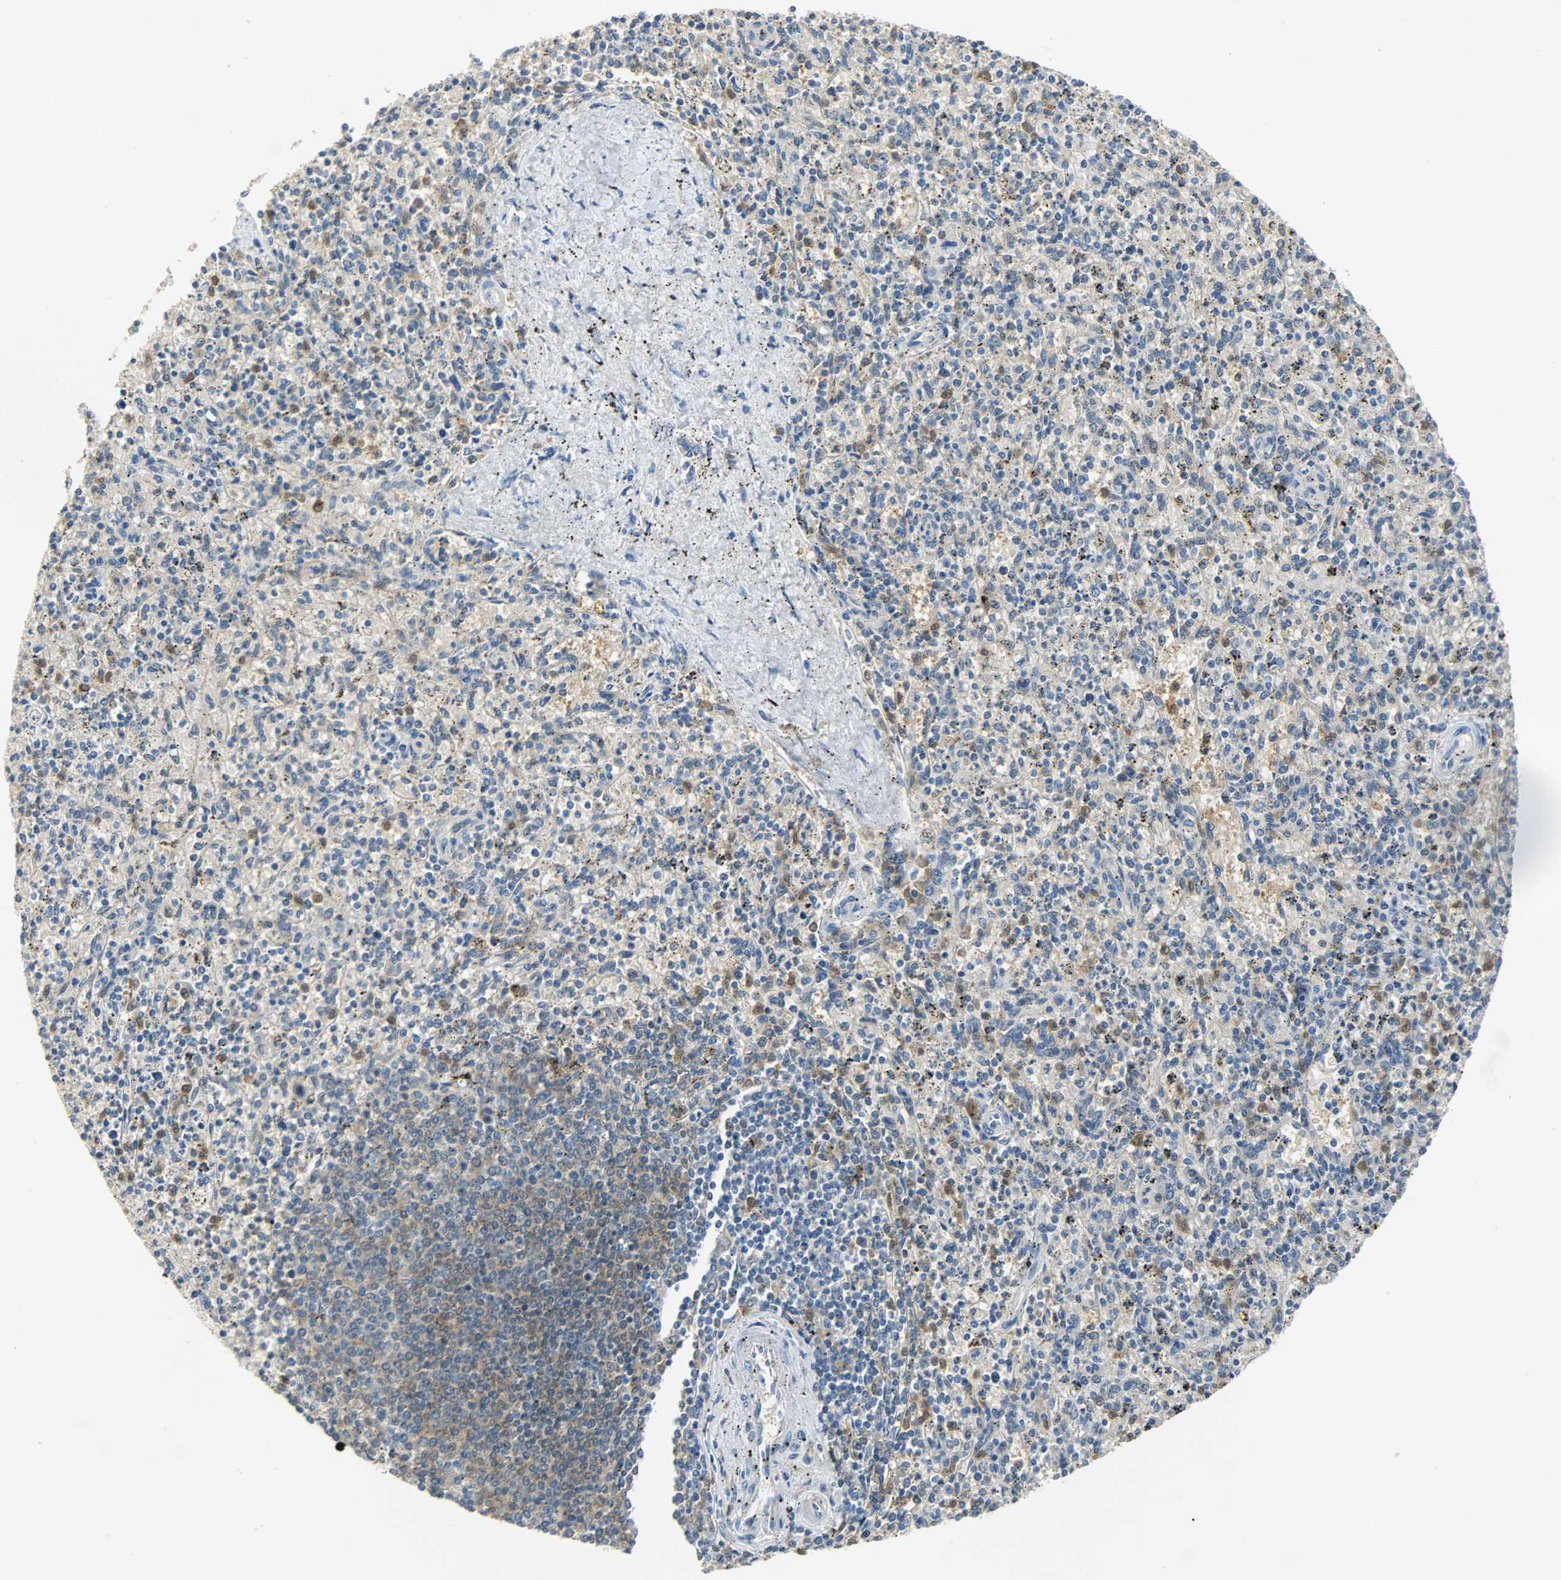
{"staining": {"intensity": "moderate", "quantity": ">75%", "location": "cytoplasmic/membranous,nuclear"}, "tissue": "spleen", "cell_type": "Cells in red pulp", "image_type": "normal", "snomed": [{"axis": "morphology", "description": "Normal tissue, NOS"}, {"axis": "topography", "description": "Spleen"}], "caption": "Protein expression by immunohistochemistry (IHC) demonstrates moderate cytoplasmic/membranous,nuclear expression in approximately >75% of cells in red pulp in normal spleen.", "gene": "EIF4EBP1", "patient": {"sex": "male", "age": 72}}